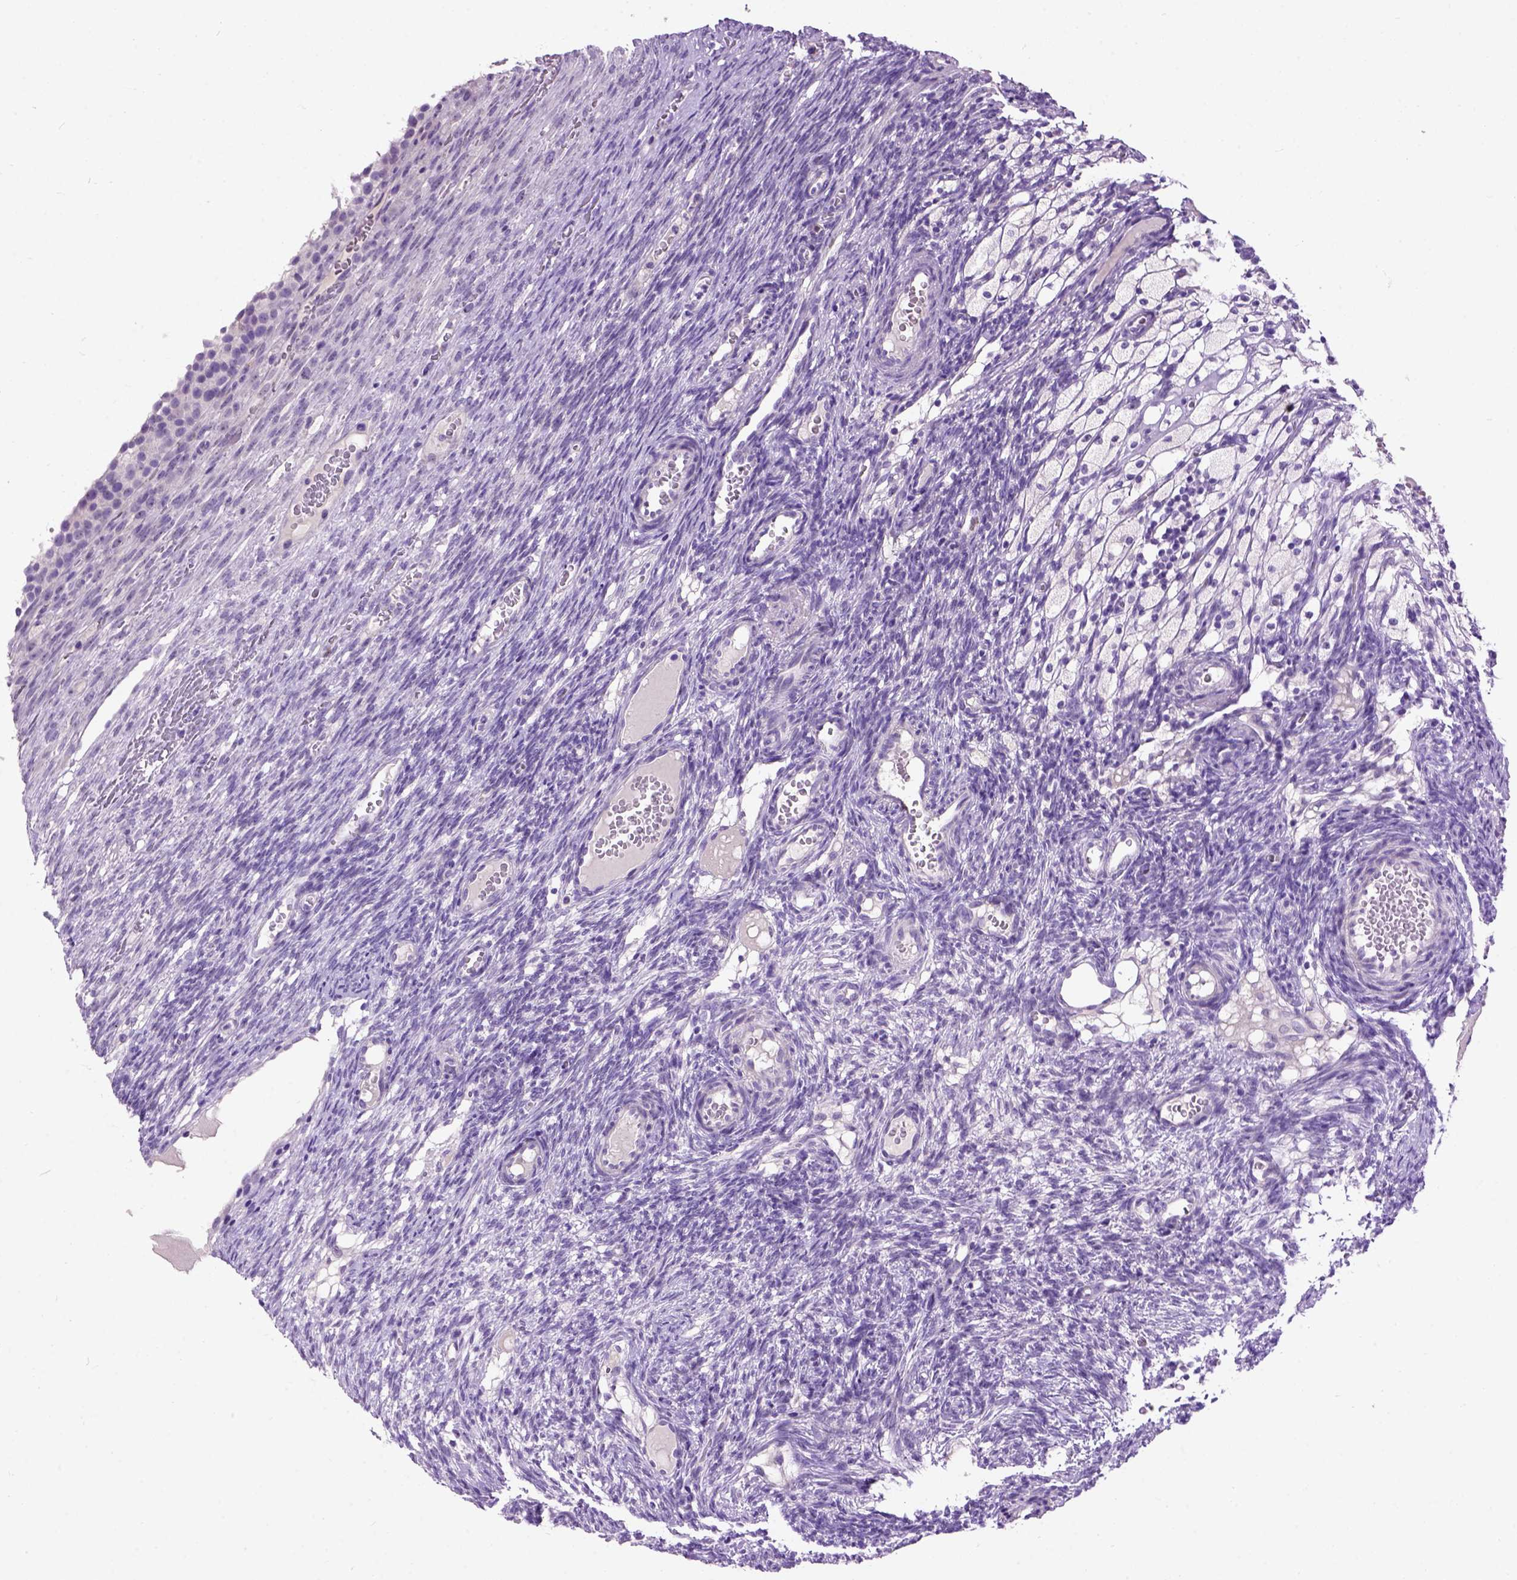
{"staining": {"intensity": "negative", "quantity": "none", "location": "none"}, "tissue": "ovary", "cell_type": "Ovarian stroma cells", "image_type": "normal", "snomed": [{"axis": "morphology", "description": "Normal tissue, NOS"}, {"axis": "topography", "description": "Ovary"}], "caption": "Immunohistochemical staining of benign human ovary reveals no significant staining in ovarian stroma cells. (DAB (3,3'-diaminobenzidine) IHC visualized using brightfield microscopy, high magnification).", "gene": "MAPT", "patient": {"sex": "female", "age": 34}}